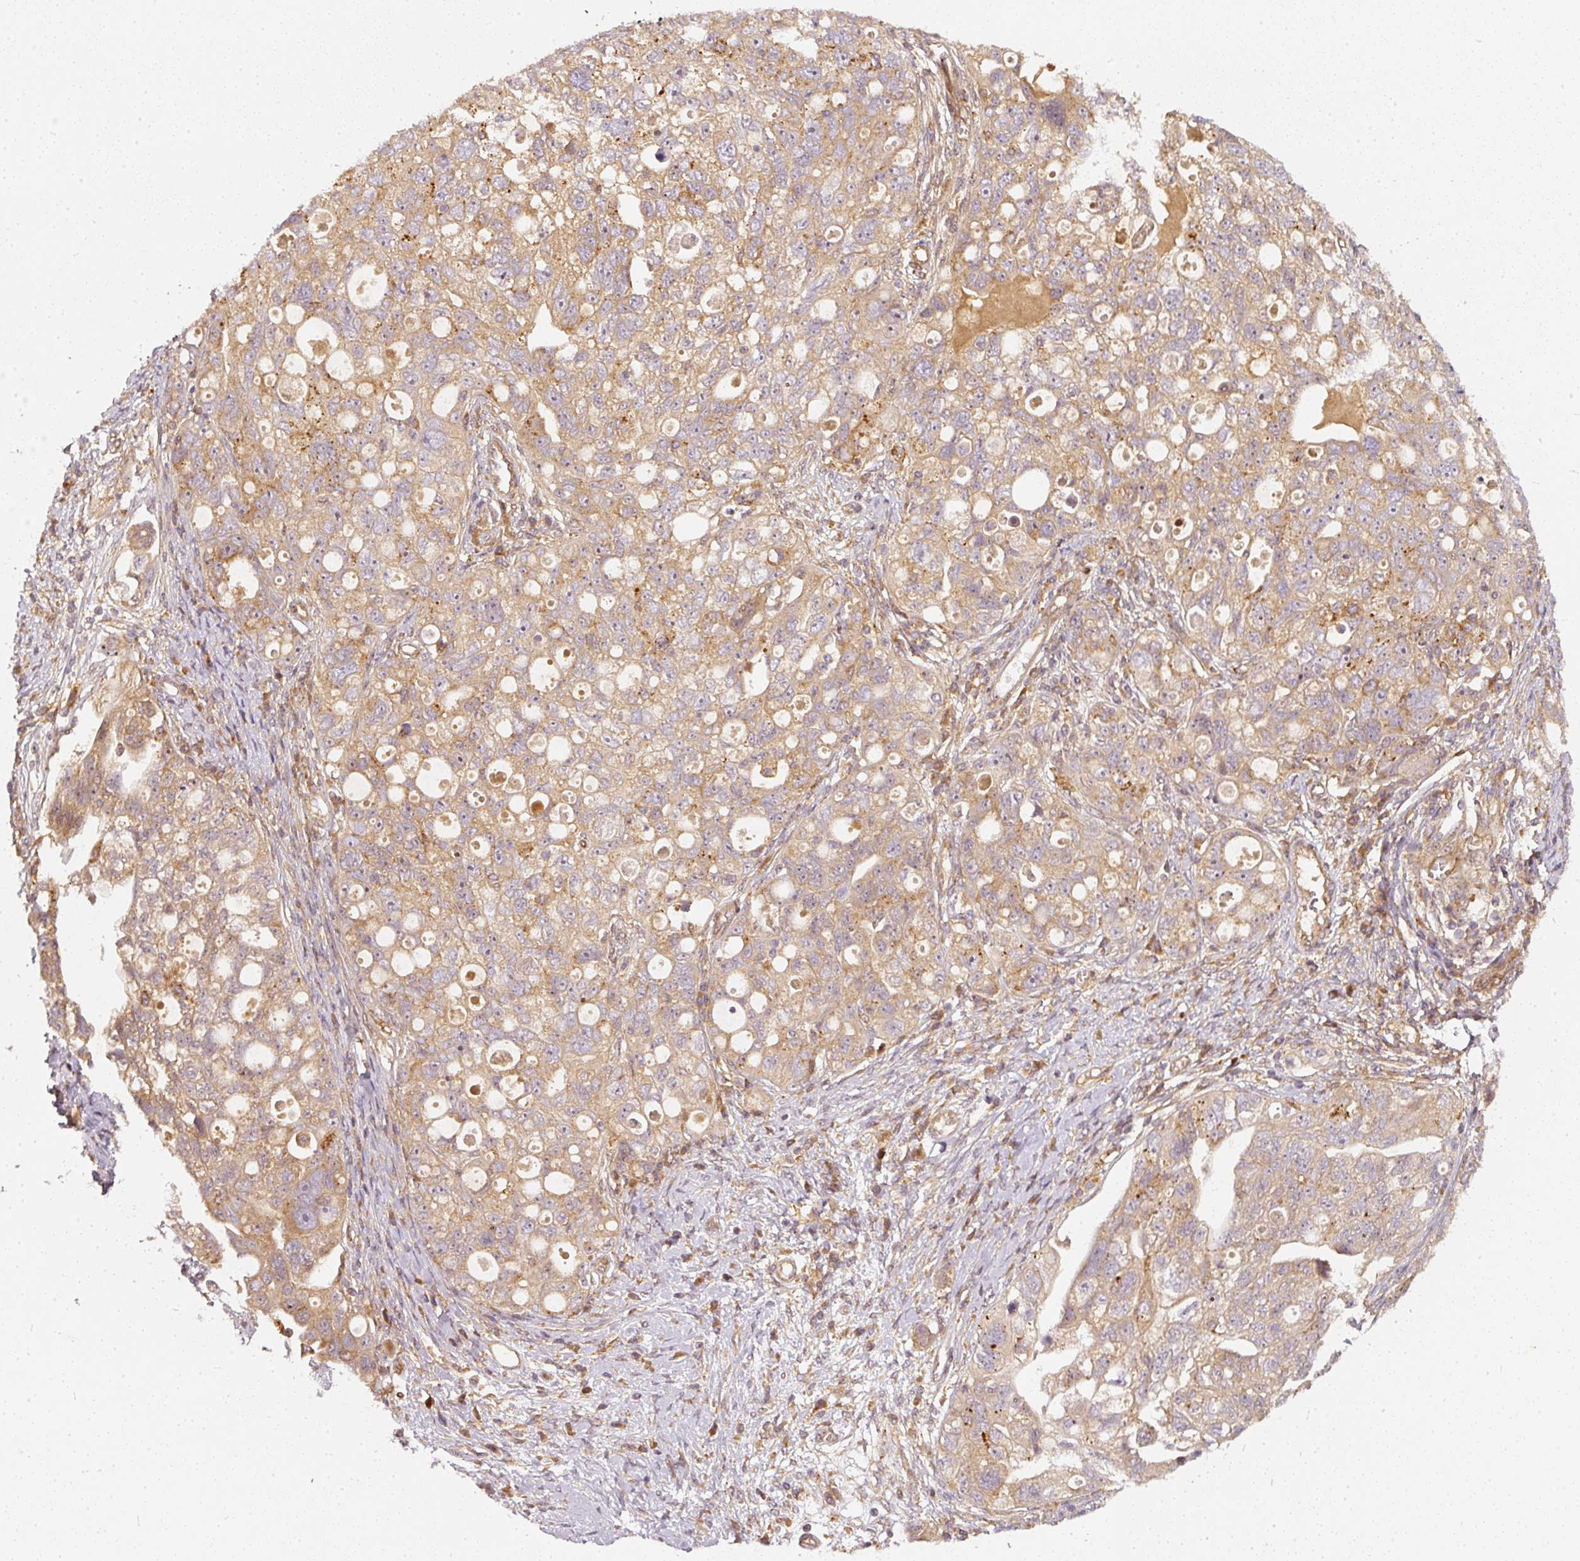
{"staining": {"intensity": "moderate", "quantity": ">75%", "location": "cytoplasmic/membranous"}, "tissue": "ovarian cancer", "cell_type": "Tumor cells", "image_type": "cancer", "snomed": [{"axis": "morphology", "description": "Carcinoma, NOS"}, {"axis": "morphology", "description": "Cystadenocarcinoma, serous, NOS"}, {"axis": "topography", "description": "Ovary"}], "caption": "A brown stain shows moderate cytoplasmic/membranous positivity of a protein in human ovarian cancer tumor cells.", "gene": "ZNF580", "patient": {"sex": "female", "age": 69}}